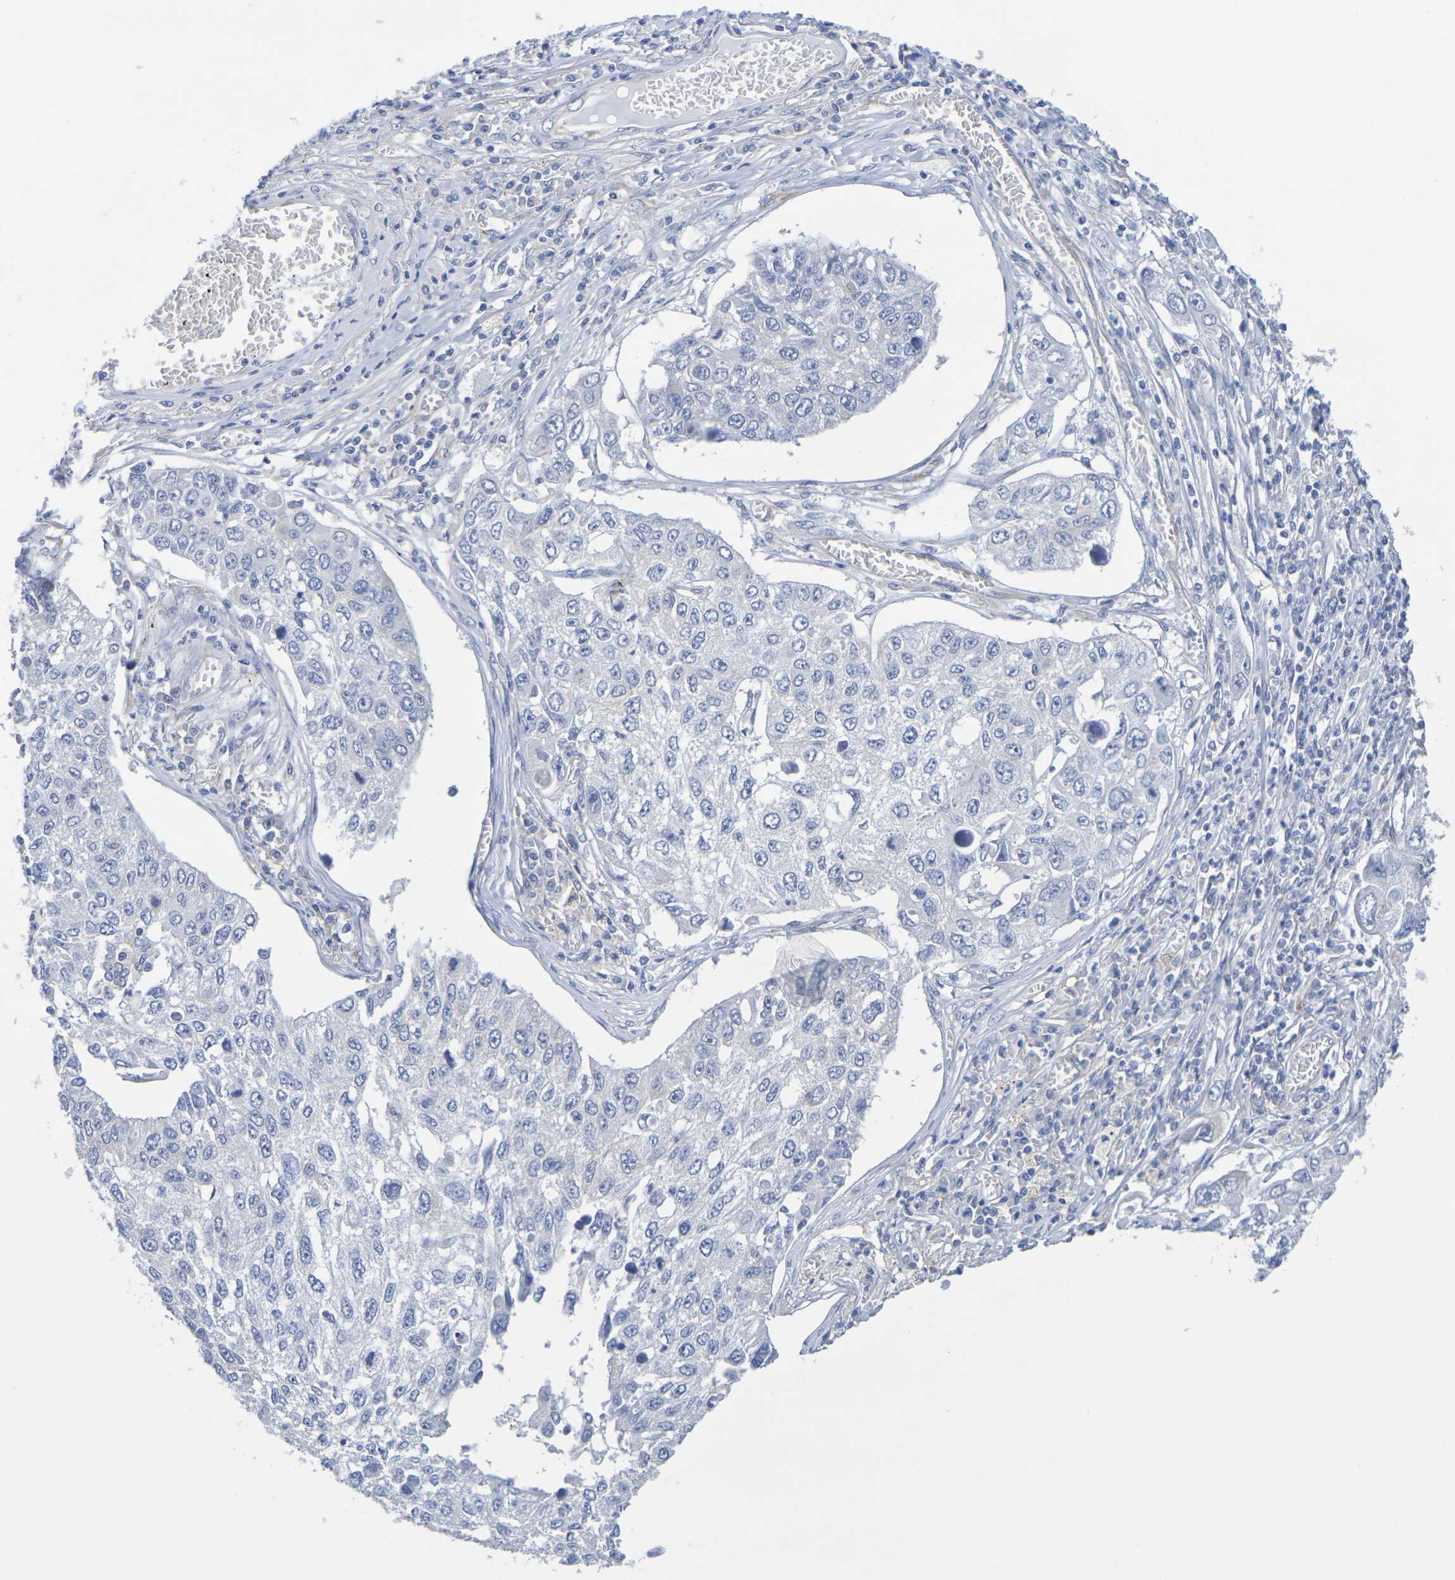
{"staining": {"intensity": "negative", "quantity": "none", "location": "none"}, "tissue": "lung cancer", "cell_type": "Tumor cells", "image_type": "cancer", "snomed": [{"axis": "morphology", "description": "Squamous cell carcinoma, NOS"}, {"axis": "topography", "description": "Lung"}], "caption": "Histopathology image shows no significant protein expression in tumor cells of lung cancer.", "gene": "TMCC3", "patient": {"sex": "male", "age": 71}}